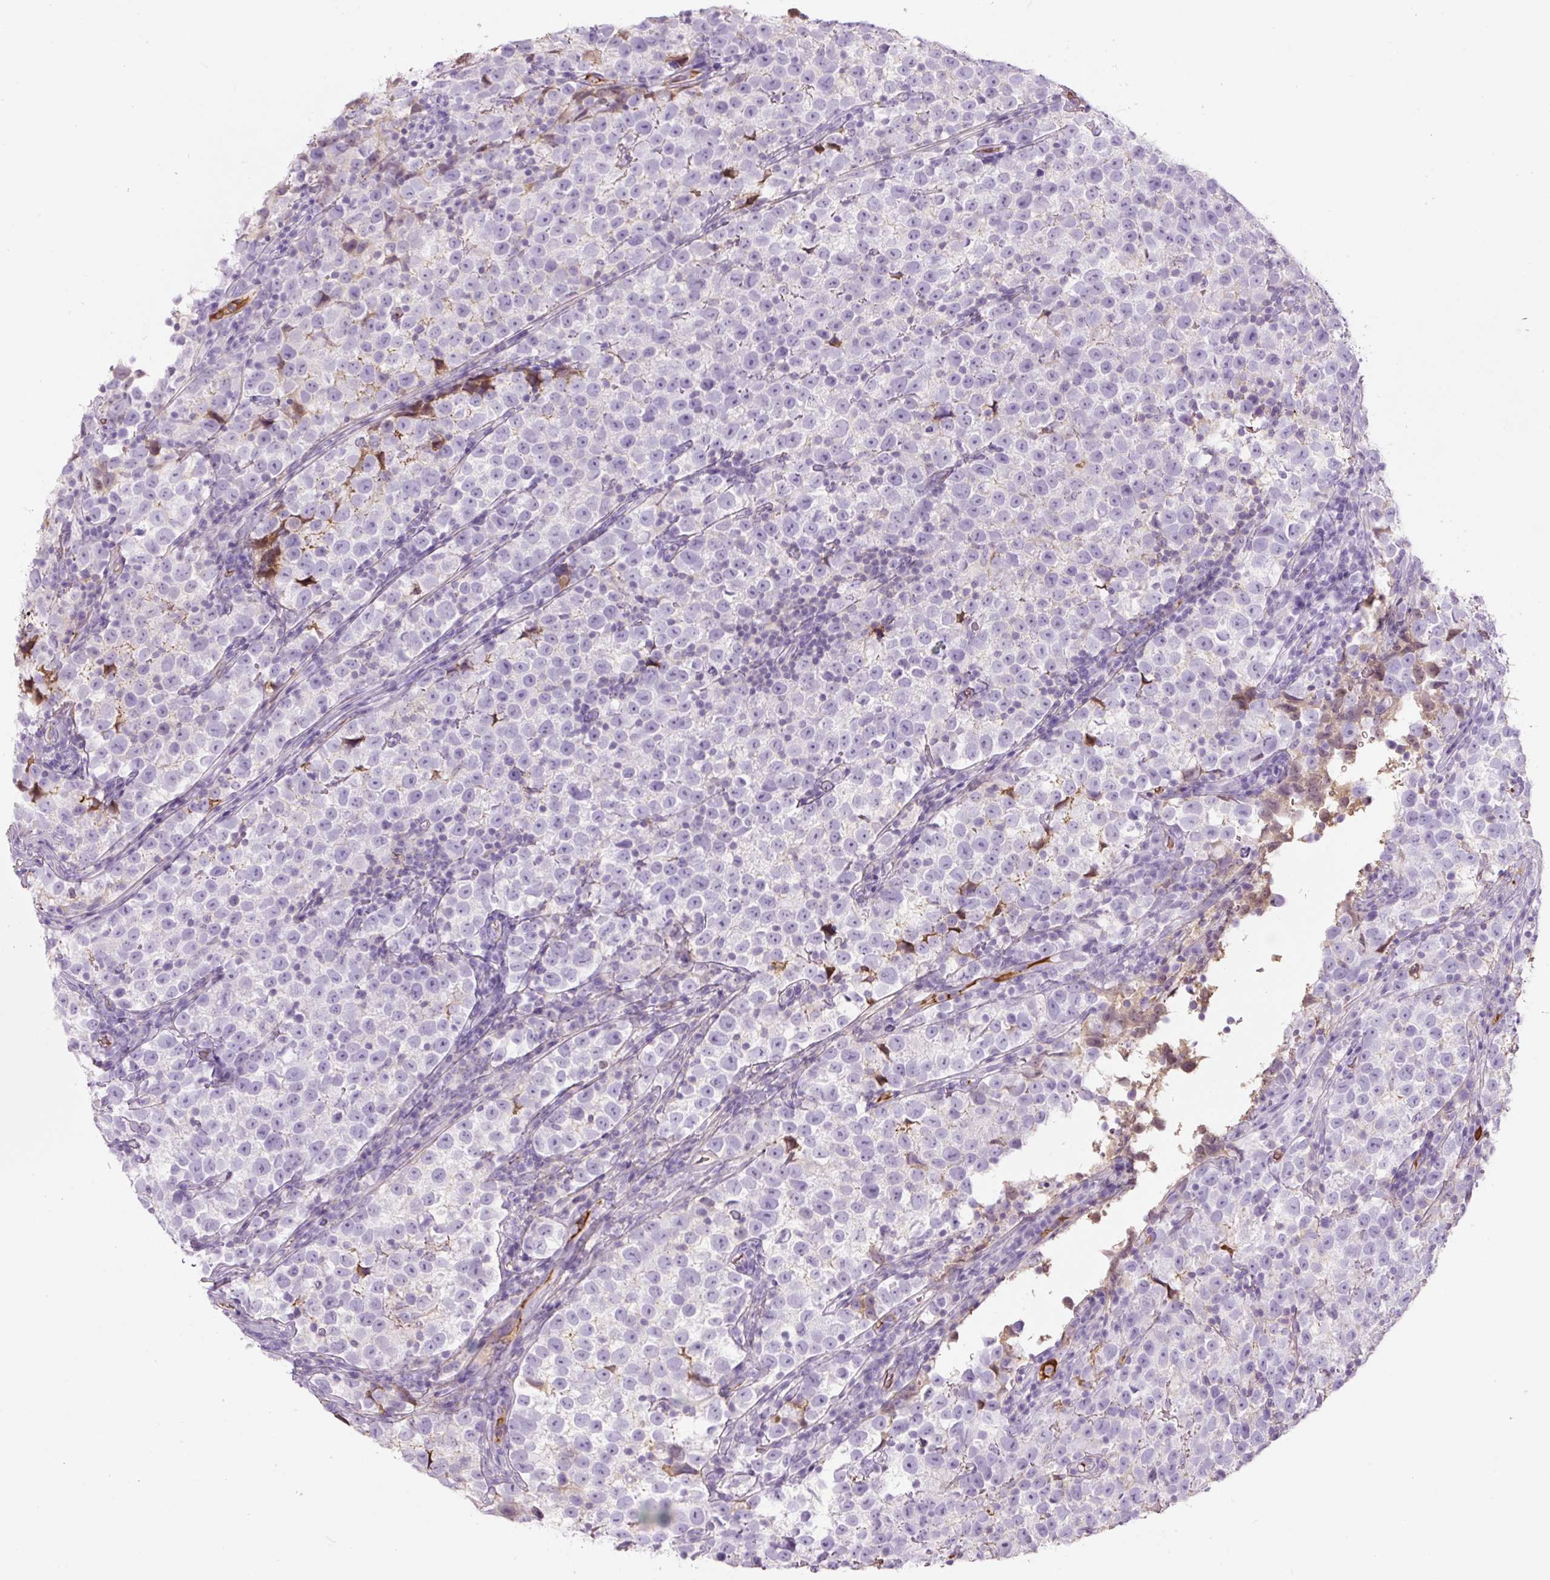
{"staining": {"intensity": "negative", "quantity": "none", "location": "none"}, "tissue": "testis cancer", "cell_type": "Tumor cells", "image_type": "cancer", "snomed": [{"axis": "morphology", "description": "Normal tissue, NOS"}, {"axis": "morphology", "description": "Seminoma, NOS"}, {"axis": "topography", "description": "Testis"}], "caption": "High power microscopy photomicrograph of an IHC histopathology image of testis cancer (seminoma), revealing no significant staining in tumor cells.", "gene": "APOA1", "patient": {"sex": "male", "age": 43}}